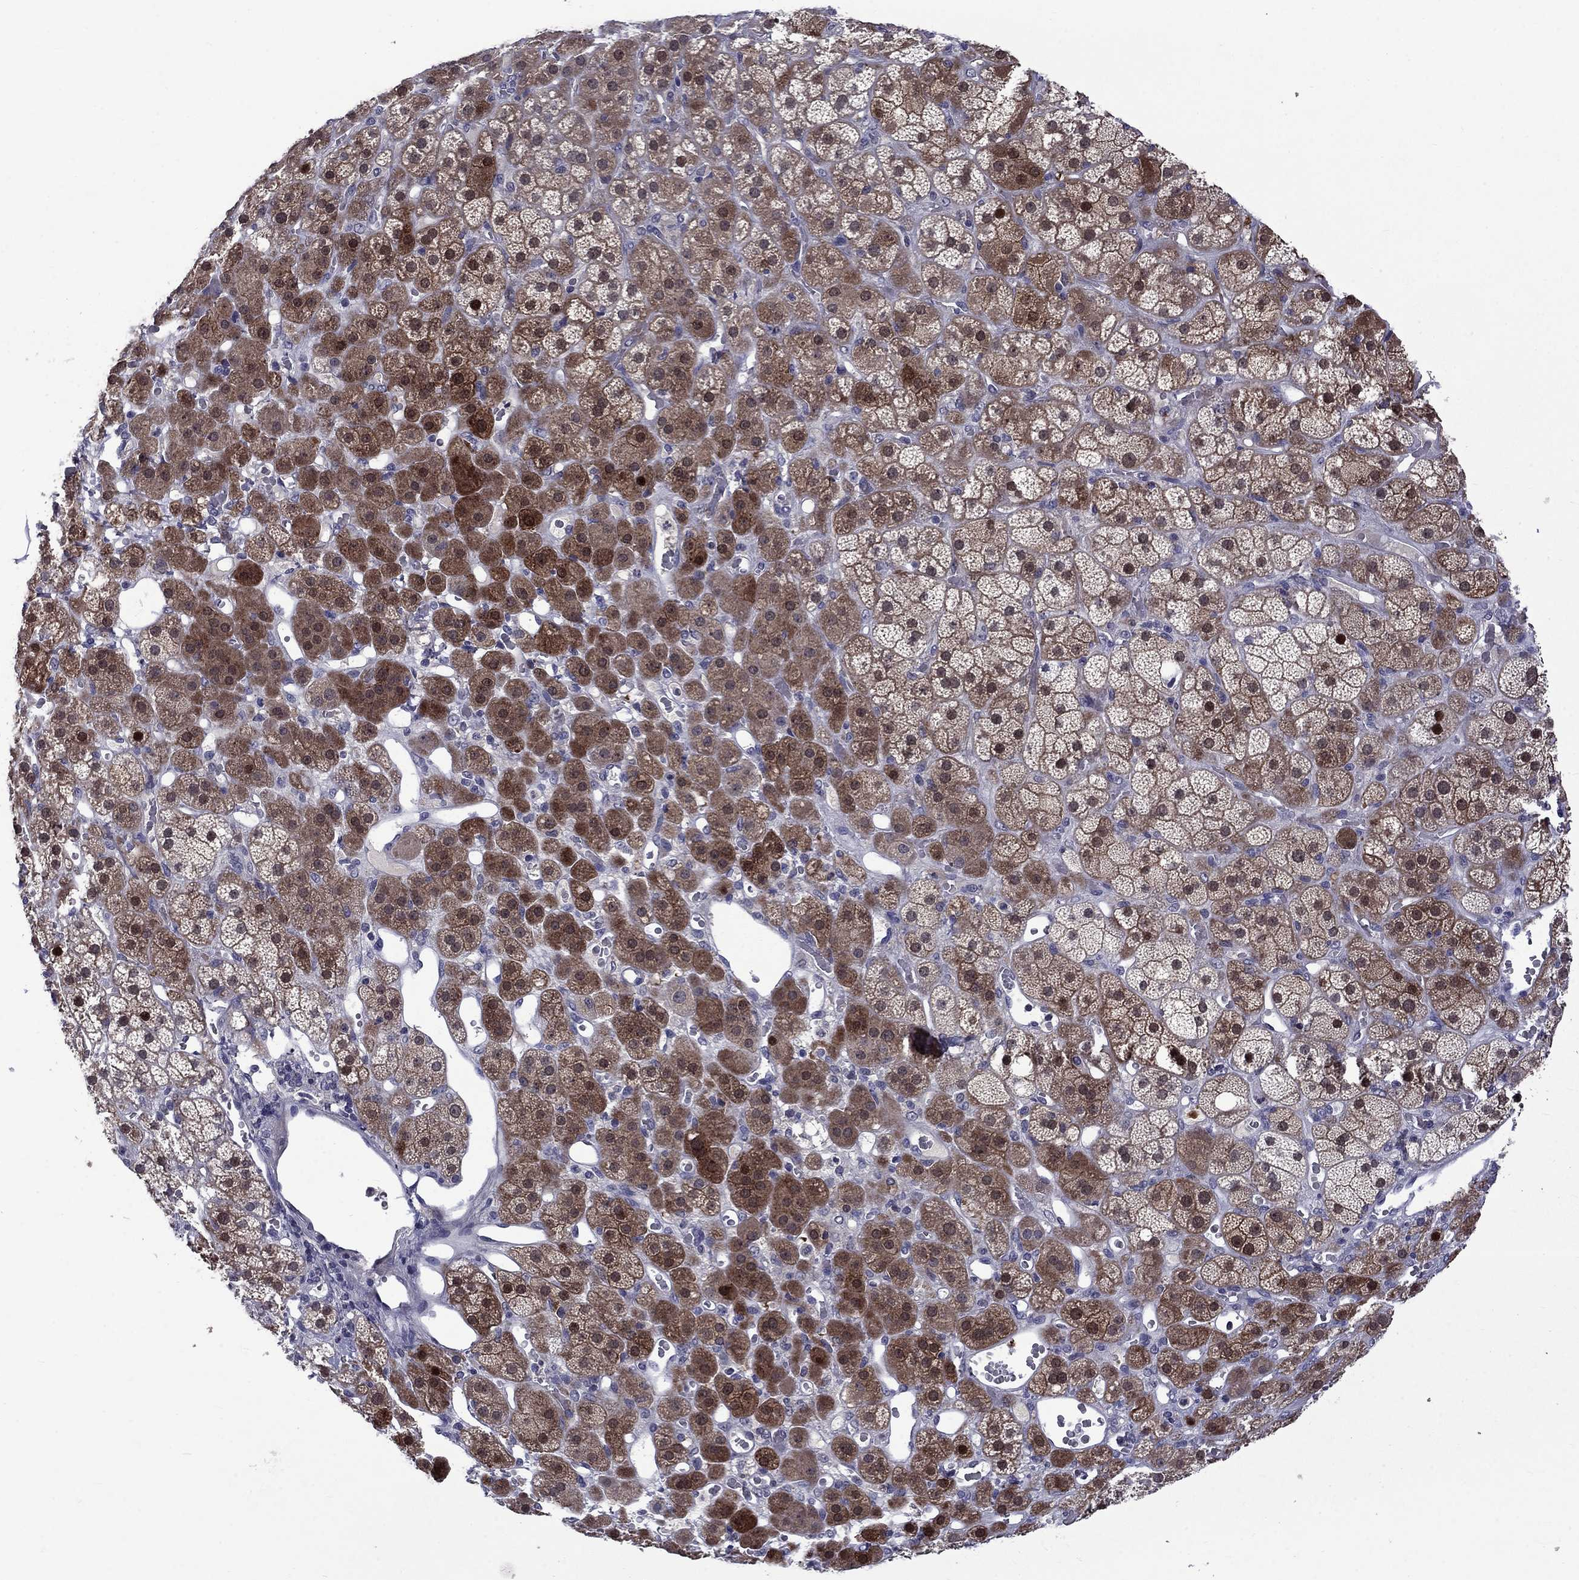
{"staining": {"intensity": "strong", "quantity": "25%-75%", "location": "cytoplasmic/membranous,nuclear"}, "tissue": "adrenal gland", "cell_type": "Glandular cells", "image_type": "normal", "snomed": [{"axis": "morphology", "description": "Normal tissue, NOS"}, {"axis": "topography", "description": "Adrenal gland"}], "caption": "Immunohistochemical staining of unremarkable adrenal gland demonstrates high levels of strong cytoplasmic/membranous,nuclear staining in approximately 25%-75% of glandular cells.", "gene": "SNTA1", "patient": {"sex": "male", "age": 57}}